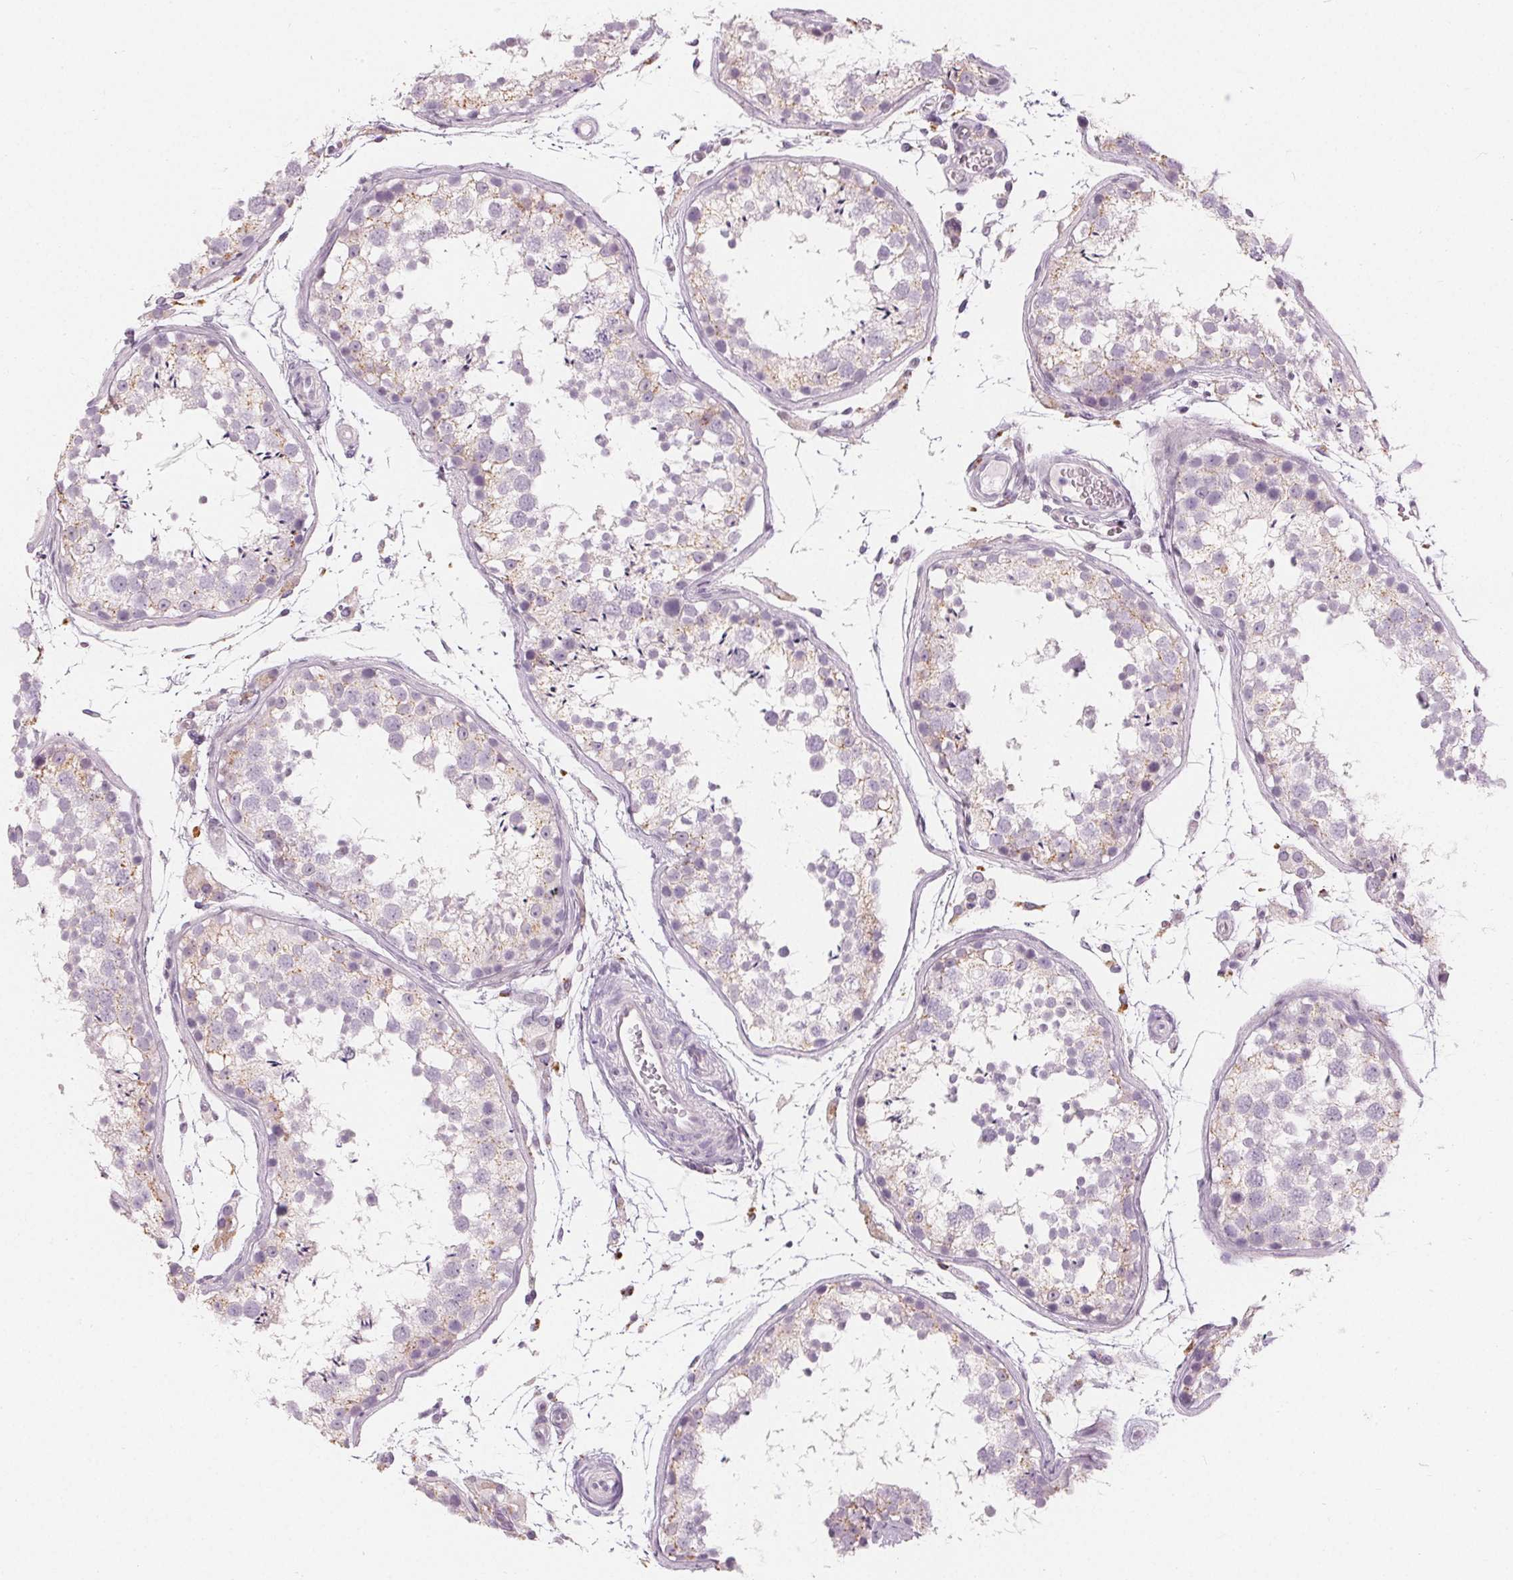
{"staining": {"intensity": "weak", "quantity": "<25%", "location": "cytoplasmic/membranous"}, "tissue": "testis", "cell_type": "Cells in seminiferous ducts", "image_type": "normal", "snomed": [{"axis": "morphology", "description": "Normal tissue, NOS"}, {"axis": "topography", "description": "Testis"}], "caption": "There is no significant staining in cells in seminiferous ducts of testis. (DAB (3,3'-diaminobenzidine) immunohistochemistry (IHC), high magnification).", "gene": "HOPX", "patient": {"sex": "male", "age": 29}}